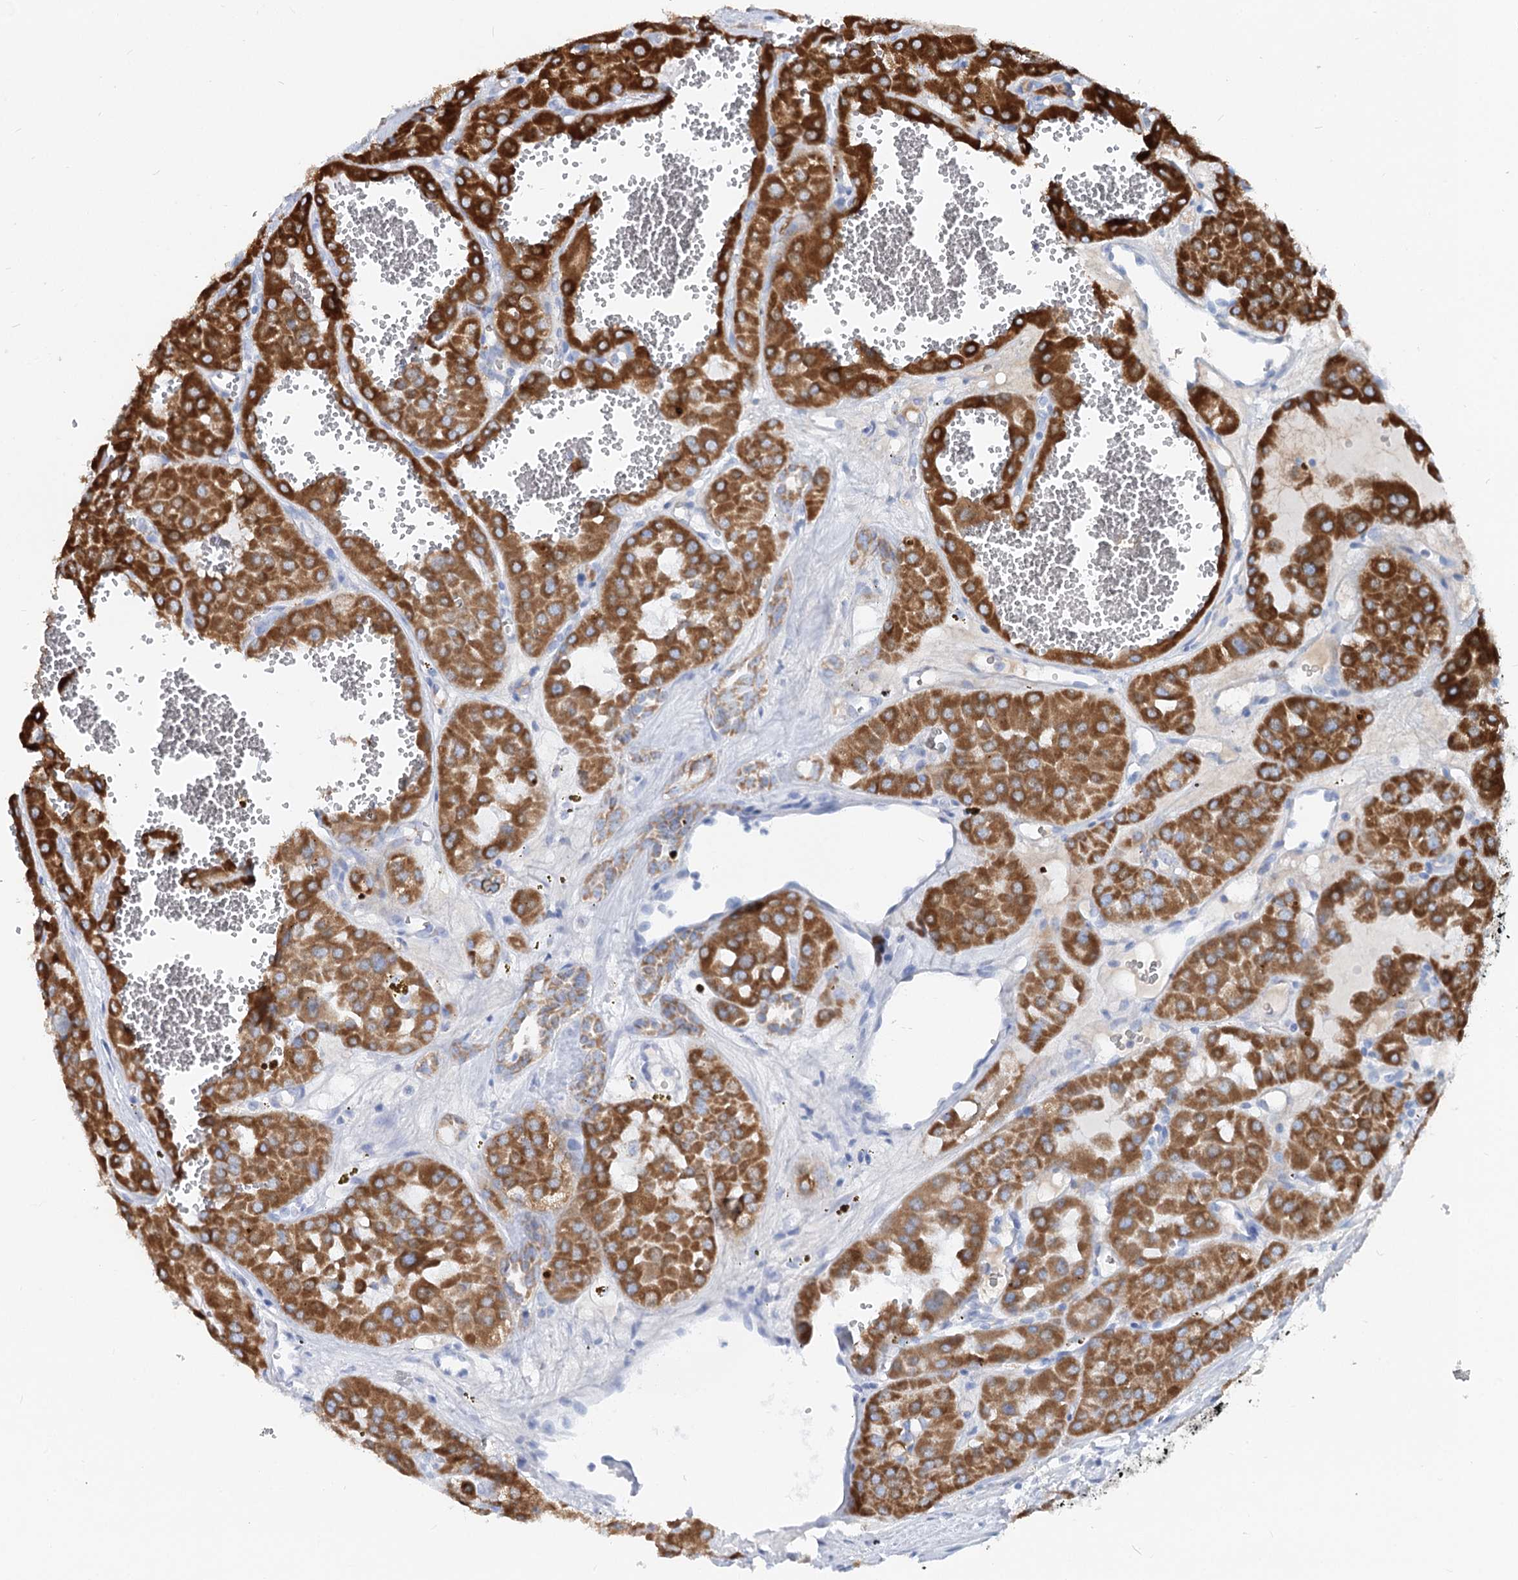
{"staining": {"intensity": "strong", "quantity": ">75%", "location": "cytoplasmic/membranous"}, "tissue": "renal cancer", "cell_type": "Tumor cells", "image_type": "cancer", "snomed": [{"axis": "morphology", "description": "Carcinoma, NOS"}, {"axis": "topography", "description": "Kidney"}], "caption": "Renal cancer was stained to show a protein in brown. There is high levels of strong cytoplasmic/membranous positivity in about >75% of tumor cells.", "gene": "MCCC2", "patient": {"sex": "female", "age": 75}}